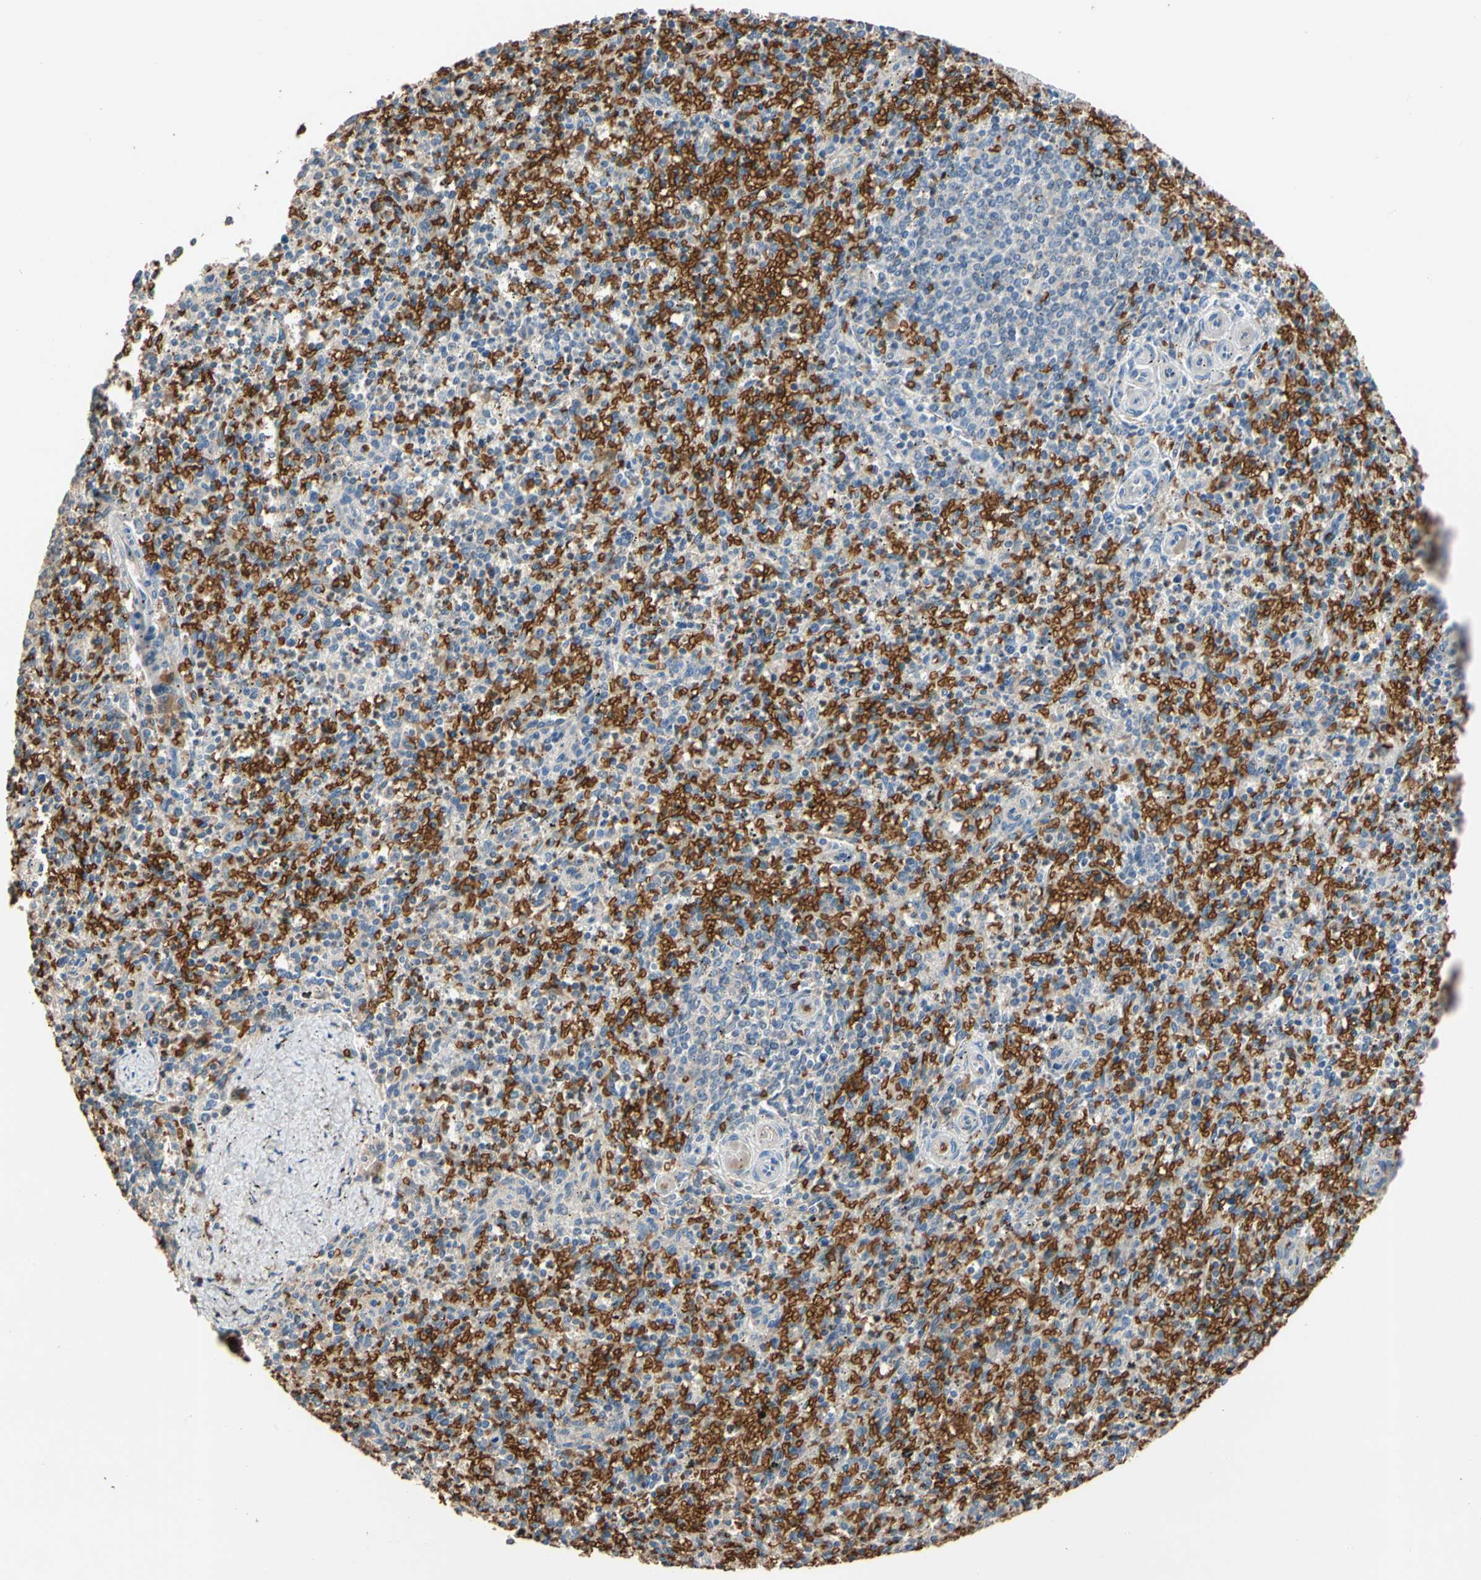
{"staining": {"intensity": "negative", "quantity": "none", "location": "none"}, "tissue": "spleen", "cell_type": "Cells in red pulp", "image_type": "normal", "snomed": [{"axis": "morphology", "description": "Normal tissue, NOS"}, {"axis": "topography", "description": "Spleen"}], "caption": "This is an IHC photomicrograph of normal human spleen. There is no staining in cells in red pulp.", "gene": "RIOK2", "patient": {"sex": "male", "age": 72}}